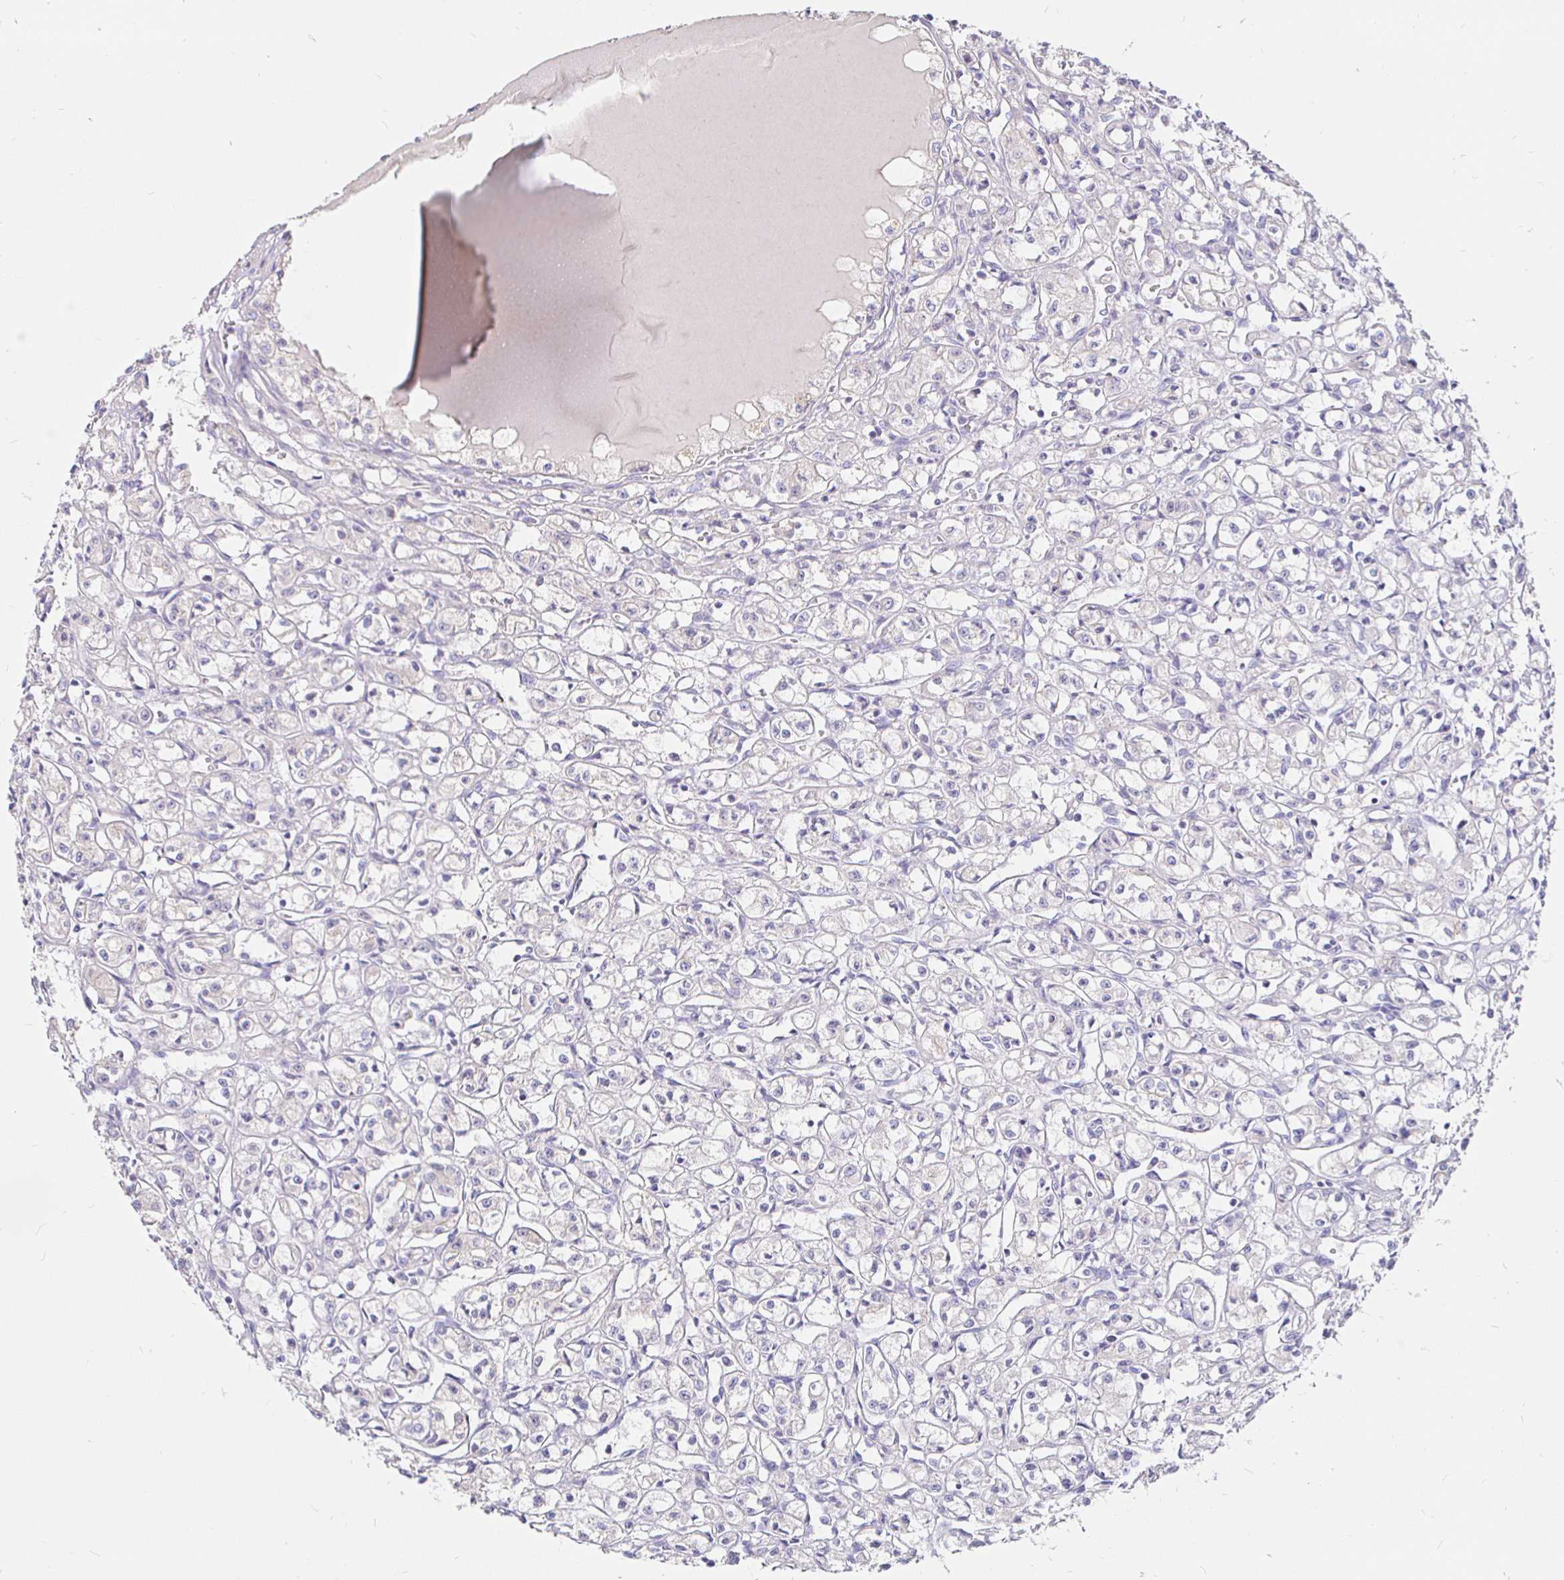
{"staining": {"intensity": "negative", "quantity": "none", "location": "none"}, "tissue": "renal cancer", "cell_type": "Tumor cells", "image_type": "cancer", "snomed": [{"axis": "morphology", "description": "Adenocarcinoma, NOS"}, {"axis": "topography", "description": "Kidney"}], "caption": "High power microscopy photomicrograph of an immunohistochemistry photomicrograph of adenocarcinoma (renal), revealing no significant staining in tumor cells. (DAB immunohistochemistry with hematoxylin counter stain).", "gene": "NECAB1", "patient": {"sex": "male", "age": 56}}